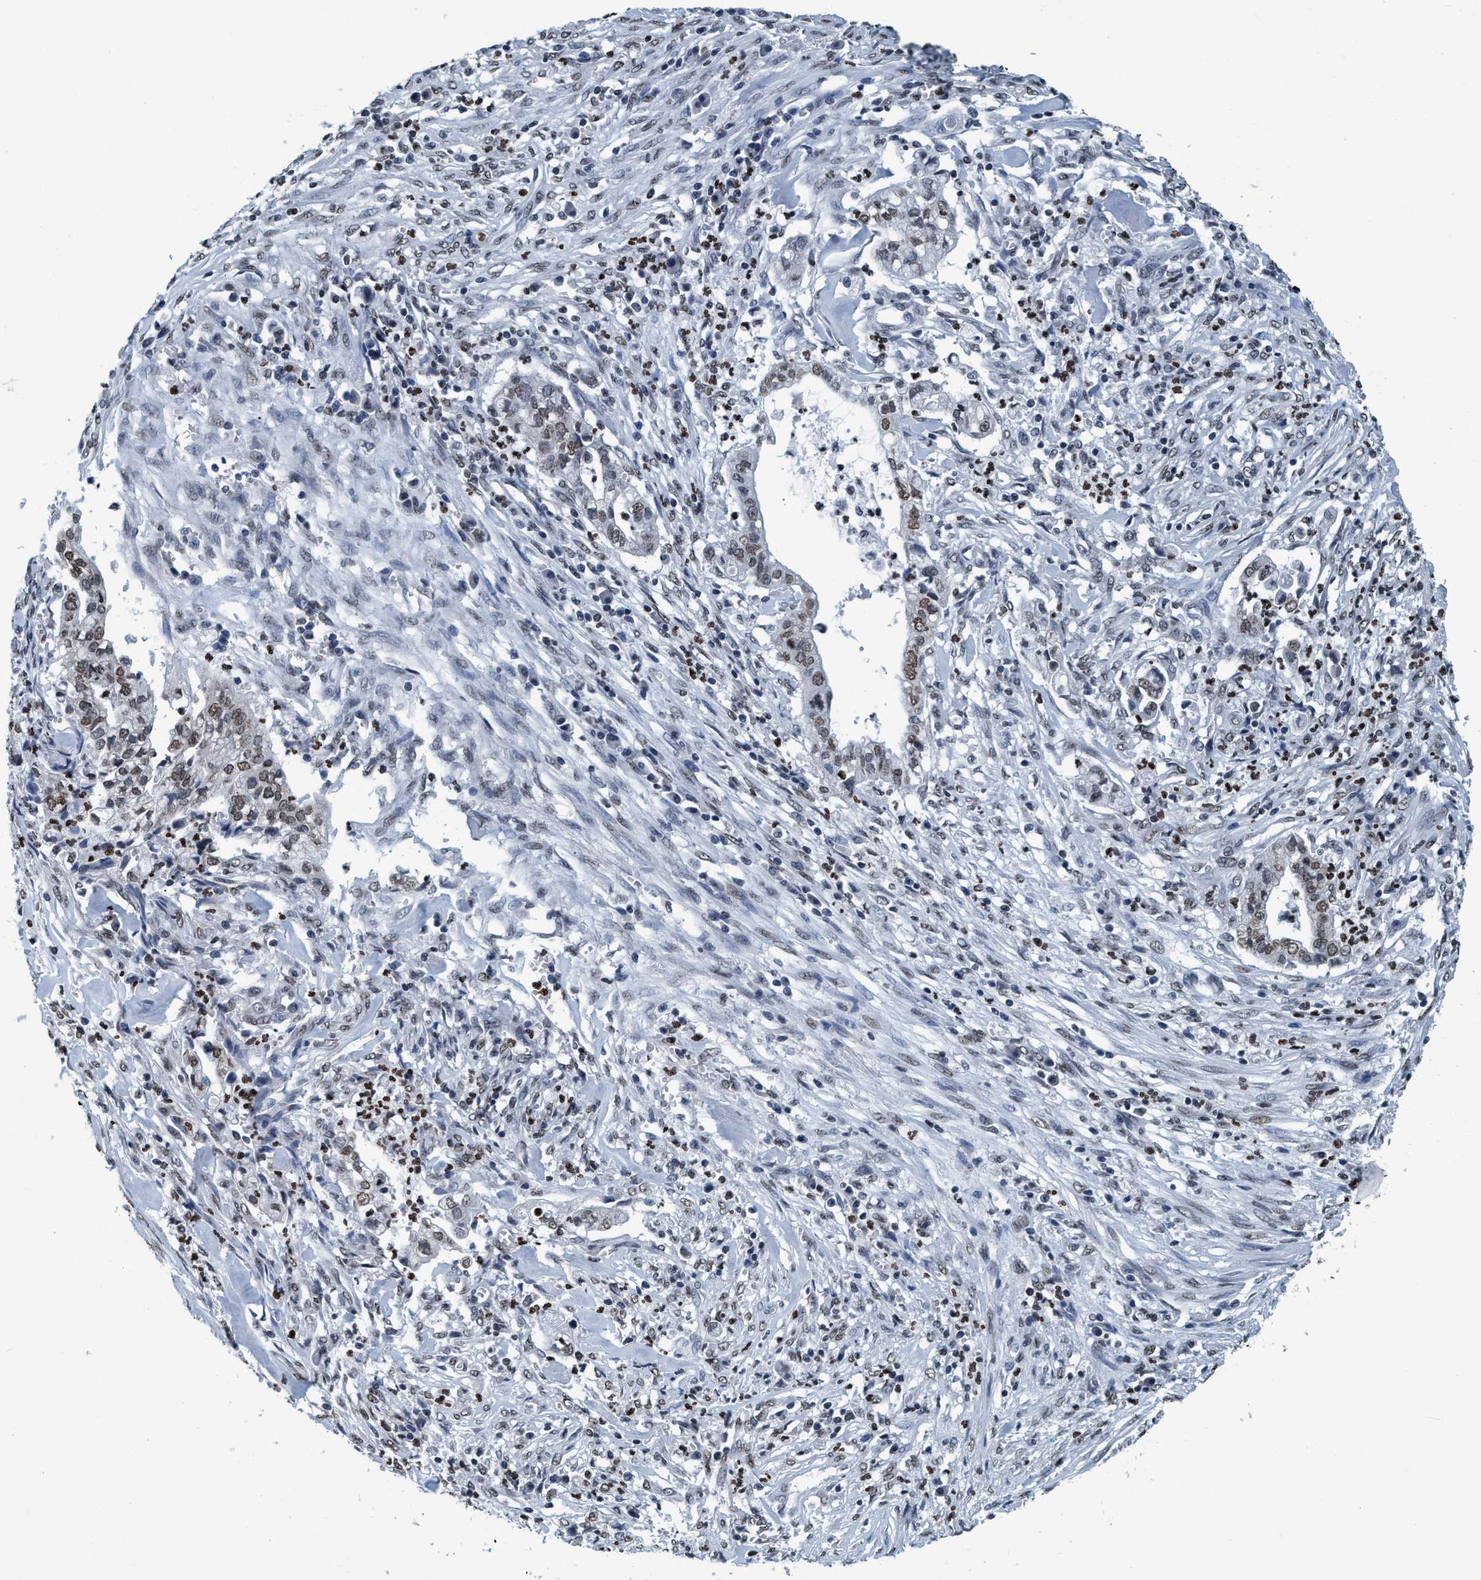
{"staining": {"intensity": "weak", "quantity": ">75%", "location": "nuclear"}, "tissue": "cervical cancer", "cell_type": "Tumor cells", "image_type": "cancer", "snomed": [{"axis": "morphology", "description": "Adenocarcinoma, NOS"}, {"axis": "topography", "description": "Cervix"}], "caption": "Weak nuclear expression for a protein is present in approximately >75% of tumor cells of cervical cancer using immunohistochemistry (IHC).", "gene": "CCNE2", "patient": {"sex": "female", "age": 44}}